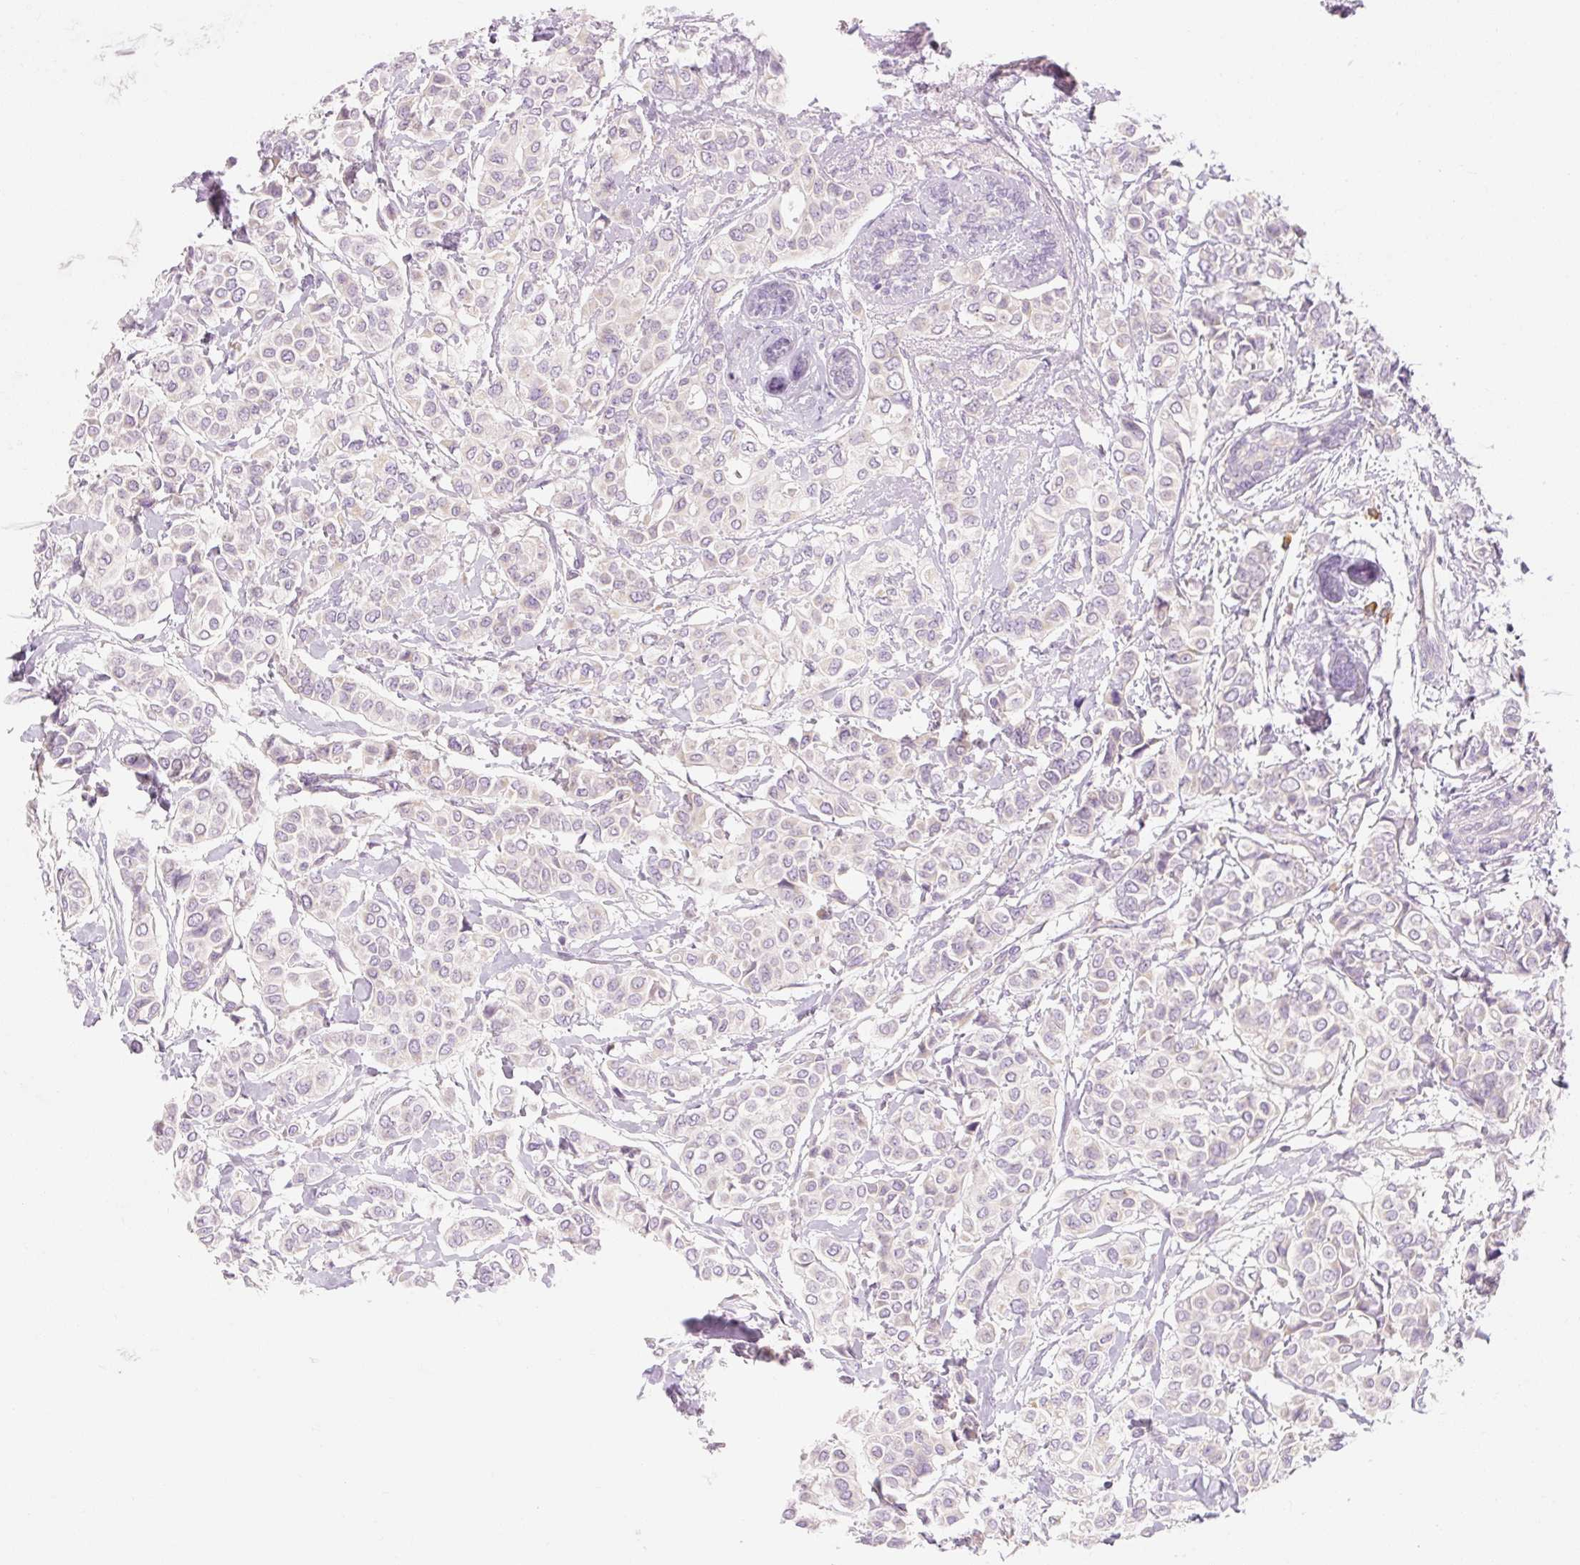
{"staining": {"intensity": "negative", "quantity": "none", "location": "none"}, "tissue": "breast cancer", "cell_type": "Tumor cells", "image_type": "cancer", "snomed": [{"axis": "morphology", "description": "Lobular carcinoma"}, {"axis": "topography", "description": "Breast"}], "caption": "There is no significant expression in tumor cells of breast cancer.", "gene": "MYO1D", "patient": {"sex": "female", "age": 51}}